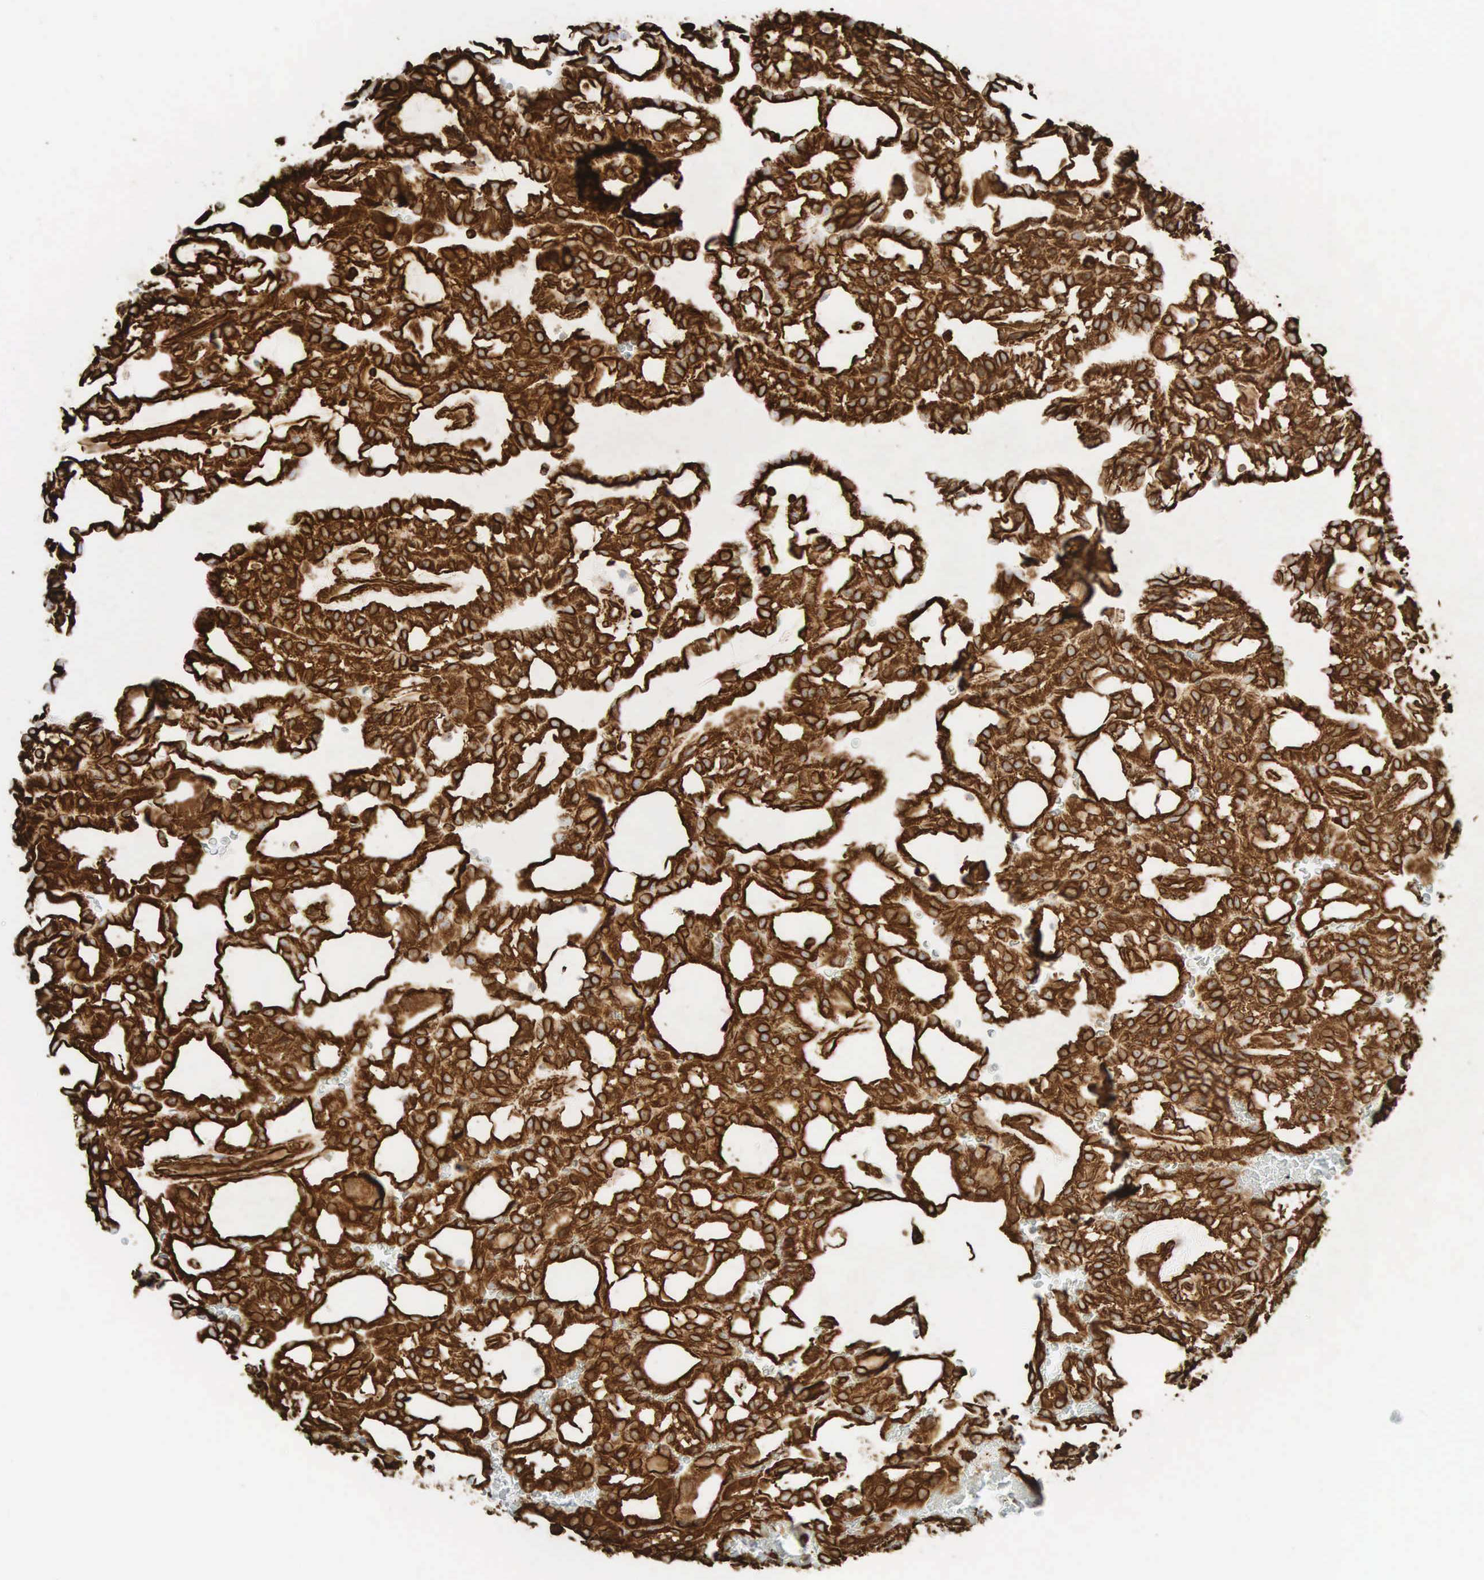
{"staining": {"intensity": "strong", "quantity": ">75%", "location": "cytoplasmic/membranous"}, "tissue": "renal cancer", "cell_type": "Tumor cells", "image_type": "cancer", "snomed": [{"axis": "morphology", "description": "Adenocarcinoma, NOS"}, {"axis": "topography", "description": "Kidney"}], "caption": "Immunohistochemical staining of renal cancer exhibits strong cytoplasmic/membranous protein positivity in about >75% of tumor cells. The staining is performed using DAB brown chromogen to label protein expression. The nuclei are counter-stained blue using hematoxylin.", "gene": "VIM", "patient": {"sex": "male", "age": 63}}